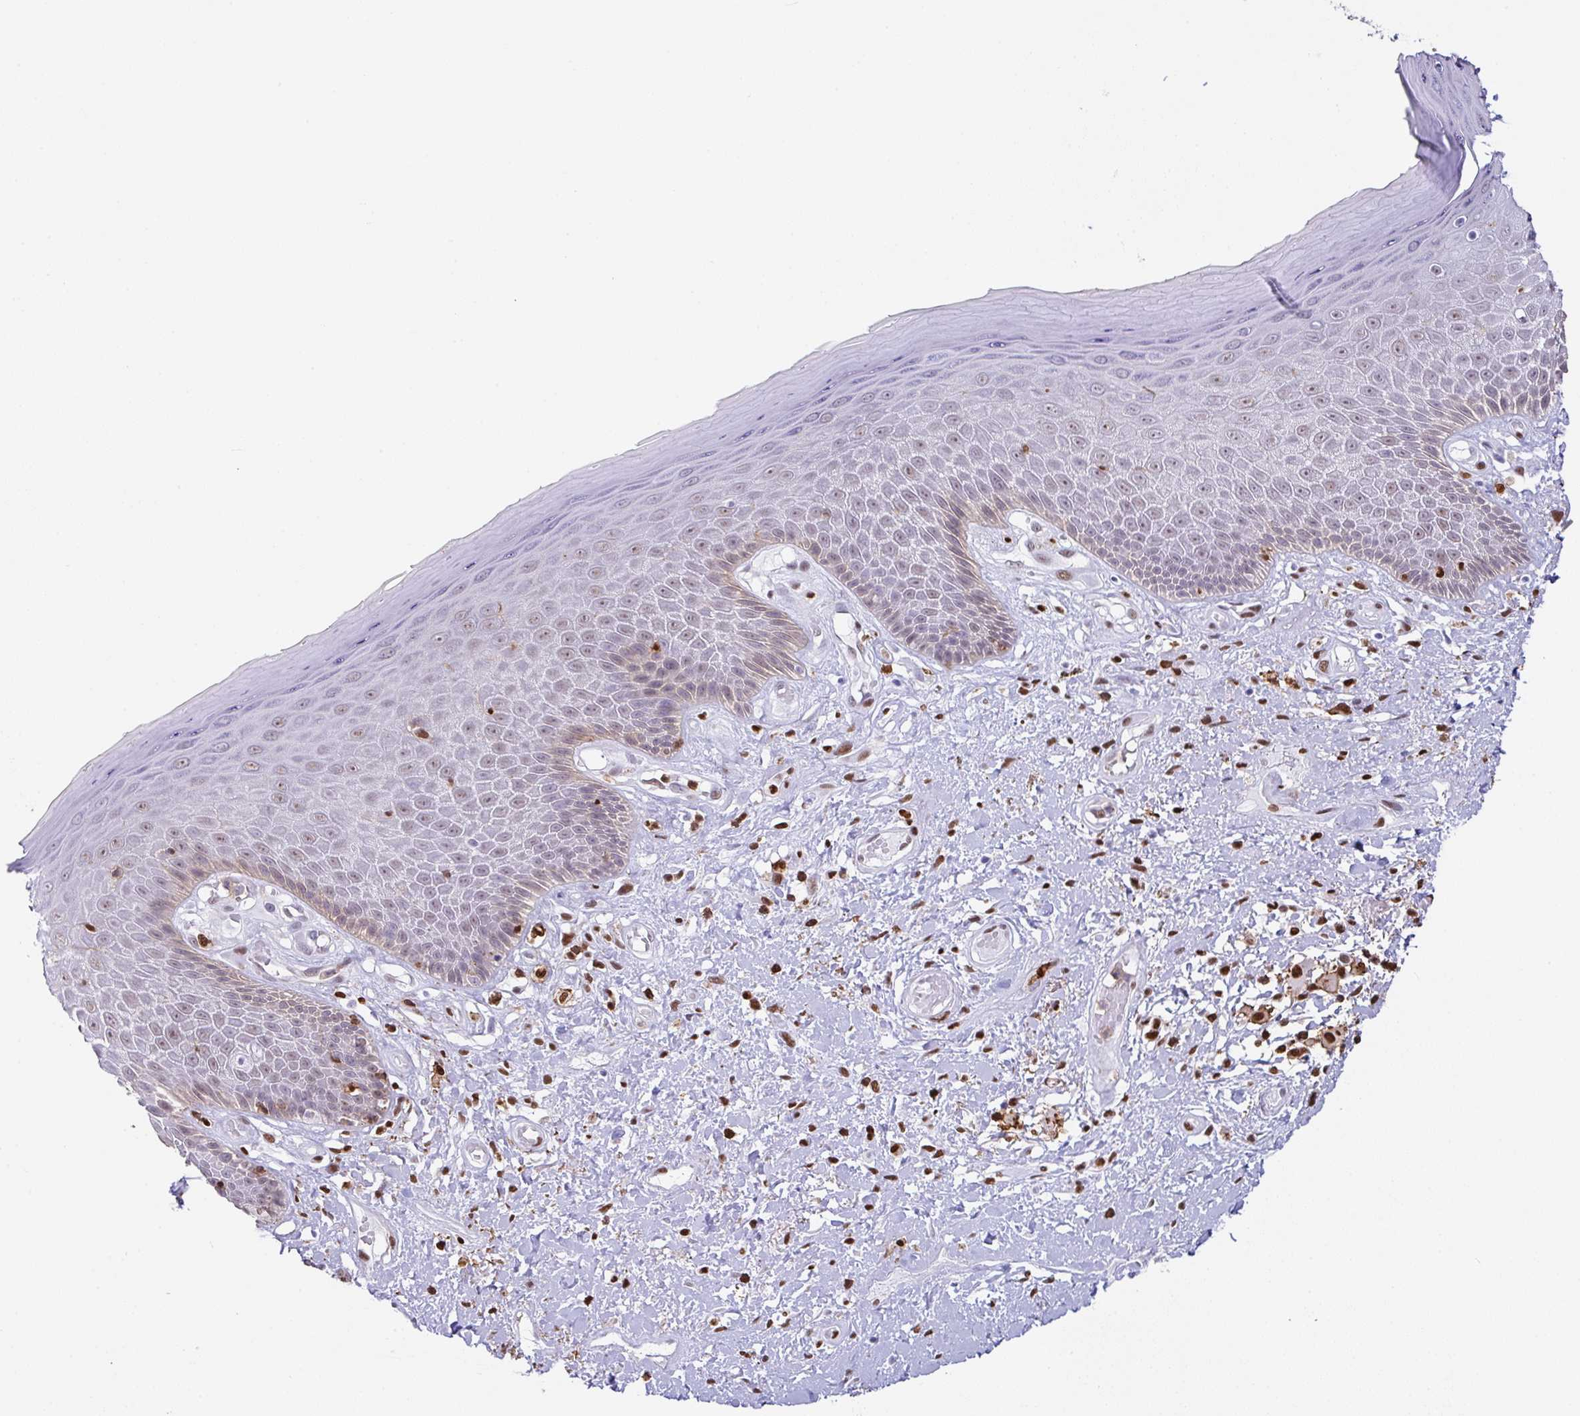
{"staining": {"intensity": "moderate", "quantity": "25%-75%", "location": "nuclear"}, "tissue": "skin", "cell_type": "Epidermal cells", "image_type": "normal", "snomed": [{"axis": "morphology", "description": "Normal tissue, NOS"}, {"axis": "topography", "description": "Anal"}, {"axis": "topography", "description": "Peripheral nerve tissue"}], "caption": "The micrograph shows staining of normal skin, revealing moderate nuclear protein positivity (brown color) within epidermal cells.", "gene": "BTBD10", "patient": {"sex": "male", "age": 78}}